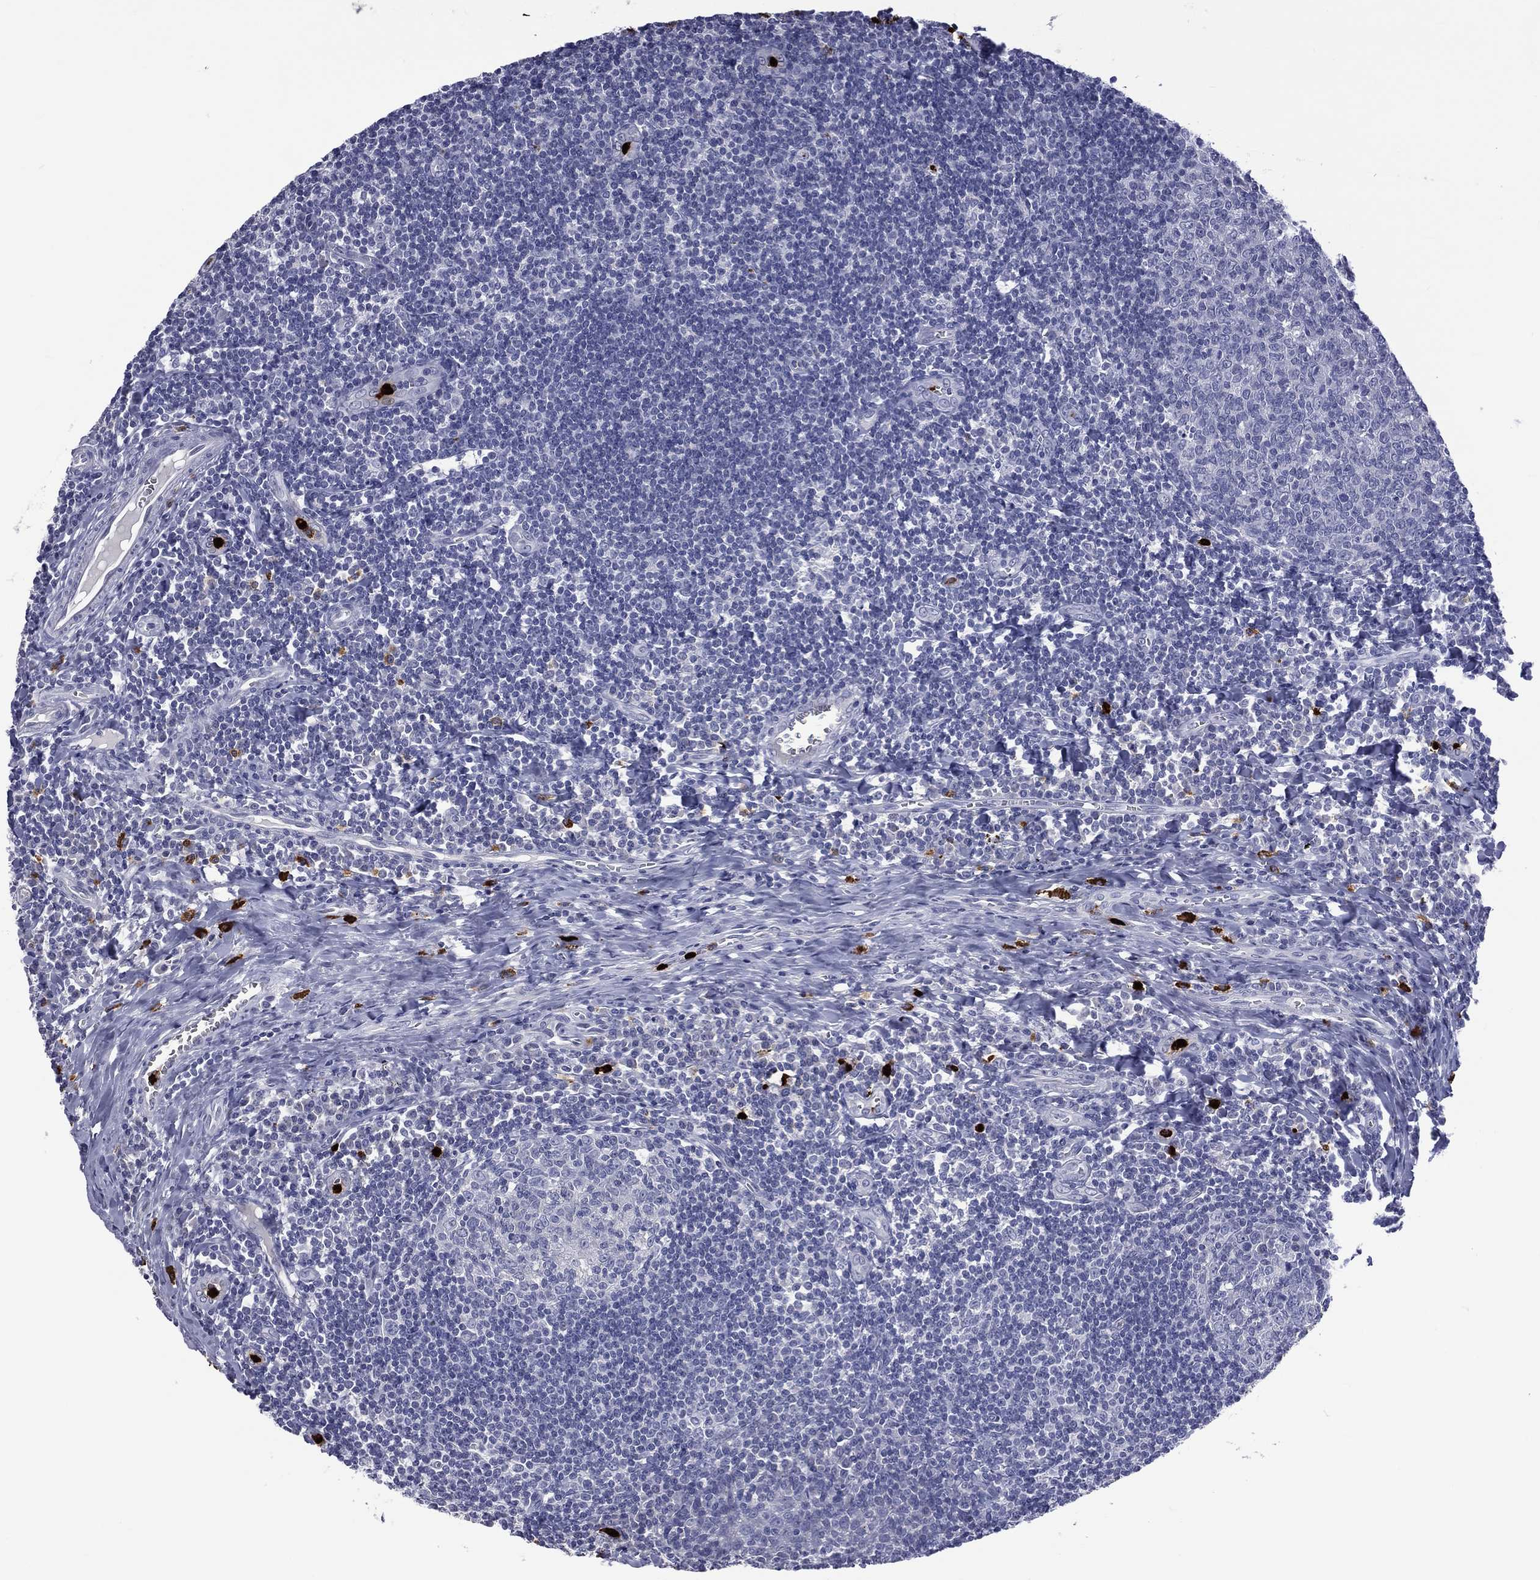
{"staining": {"intensity": "negative", "quantity": "none", "location": "none"}, "tissue": "tonsil", "cell_type": "Germinal center cells", "image_type": "normal", "snomed": [{"axis": "morphology", "description": "Normal tissue, NOS"}, {"axis": "morphology", "description": "Inflammation, NOS"}, {"axis": "topography", "description": "Tonsil"}], "caption": "The histopathology image displays no staining of germinal center cells in benign tonsil.", "gene": "ELANE", "patient": {"sex": "female", "age": 31}}